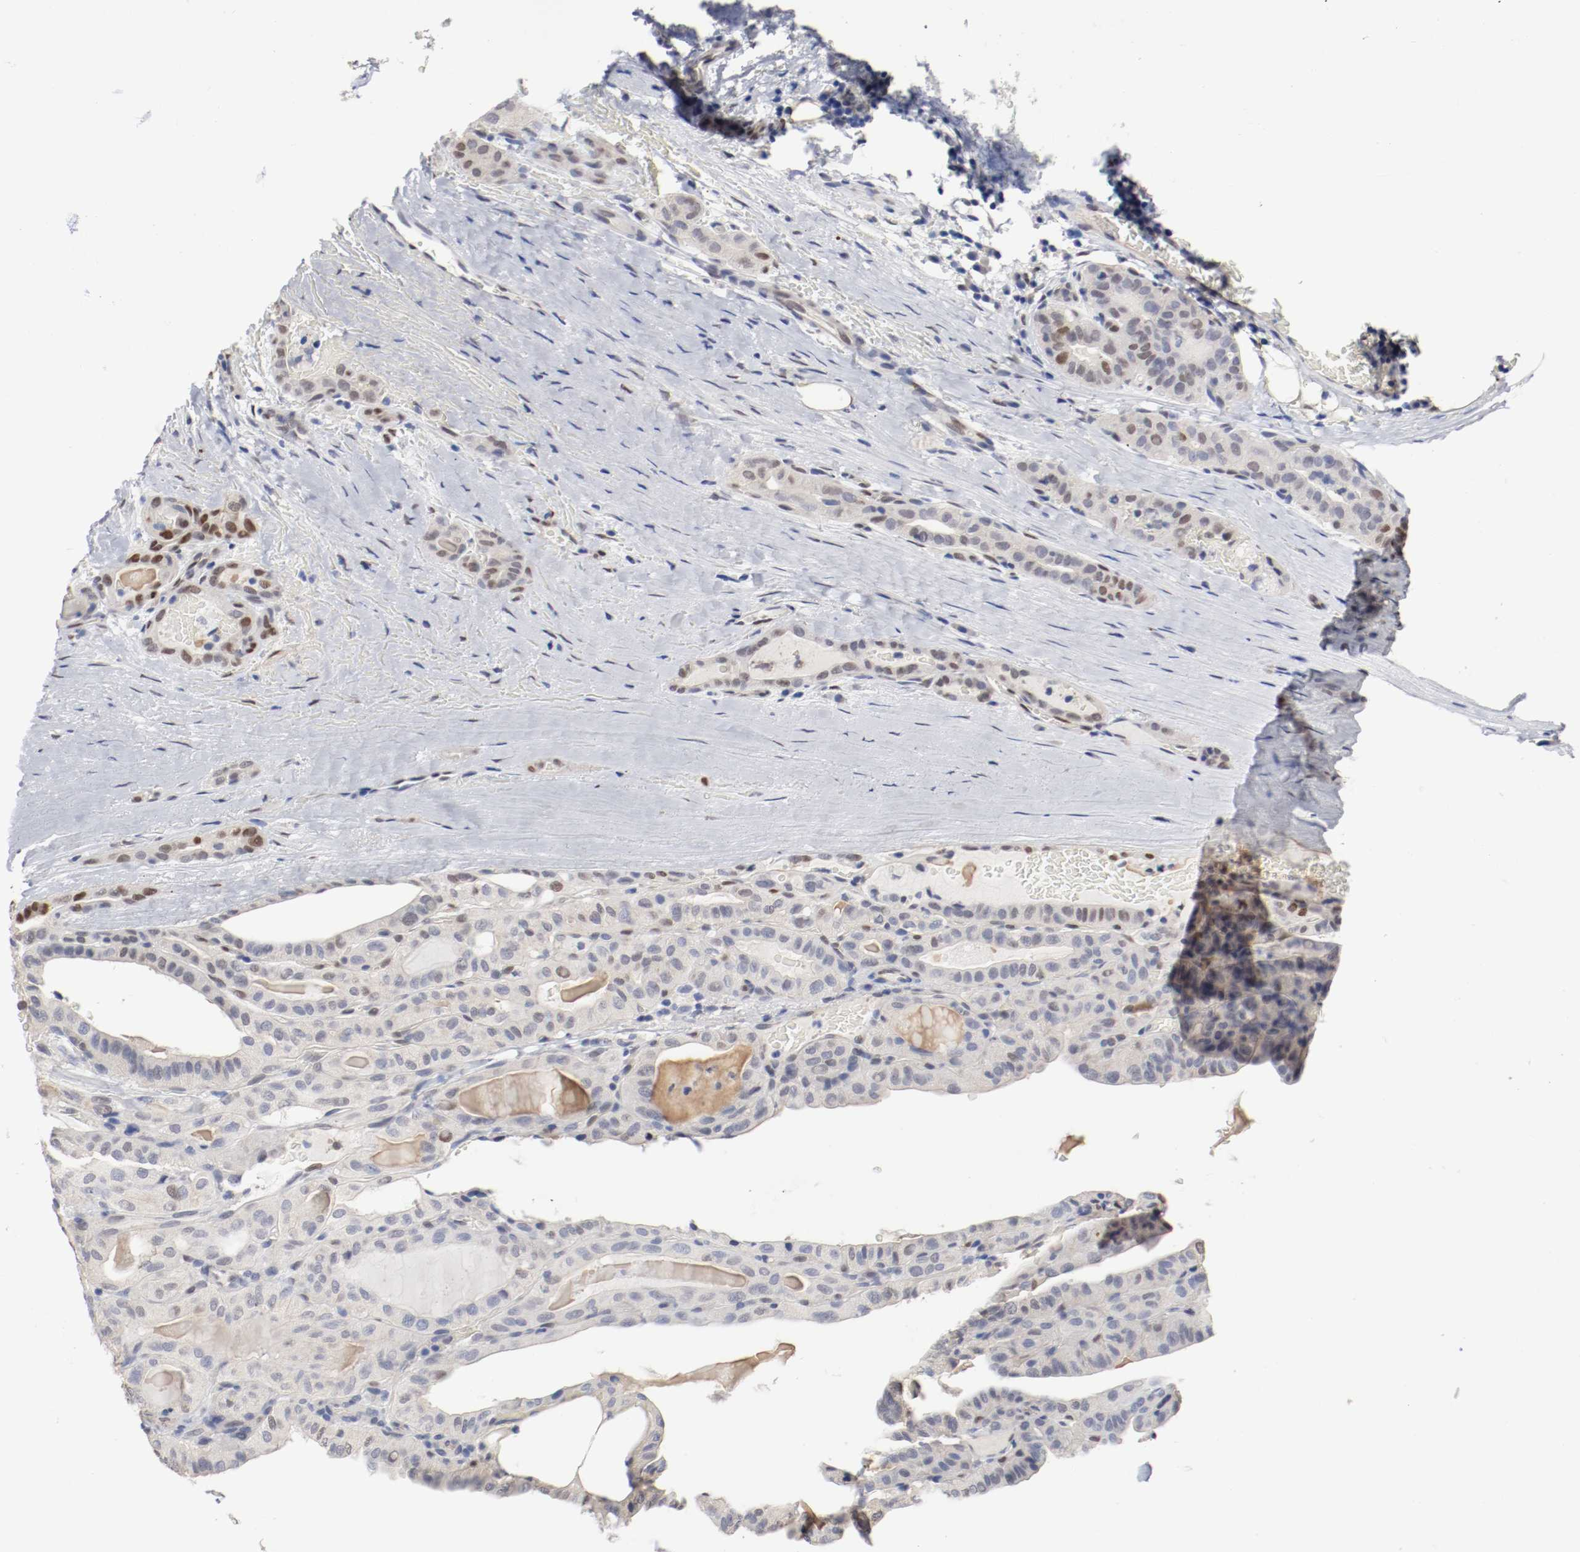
{"staining": {"intensity": "moderate", "quantity": "<25%", "location": "nuclear"}, "tissue": "thyroid cancer", "cell_type": "Tumor cells", "image_type": "cancer", "snomed": [{"axis": "morphology", "description": "Papillary adenocarcinoma, NOS"}, {"axis": "topography", "description": "Thyroid gland"}], "caption": "IHC histopathology image of neoplastic tissue: human thyroid cancer (papillary adenocarcinoma) stained using immunohistochemistry (IHC) displays low levels of moderate protein expression localized specifically in the nuclear of tumor cells, appearing as a nuclear brown color.", "gene": "FOSL2", "patient": {"sex": "male", "age": 77}}